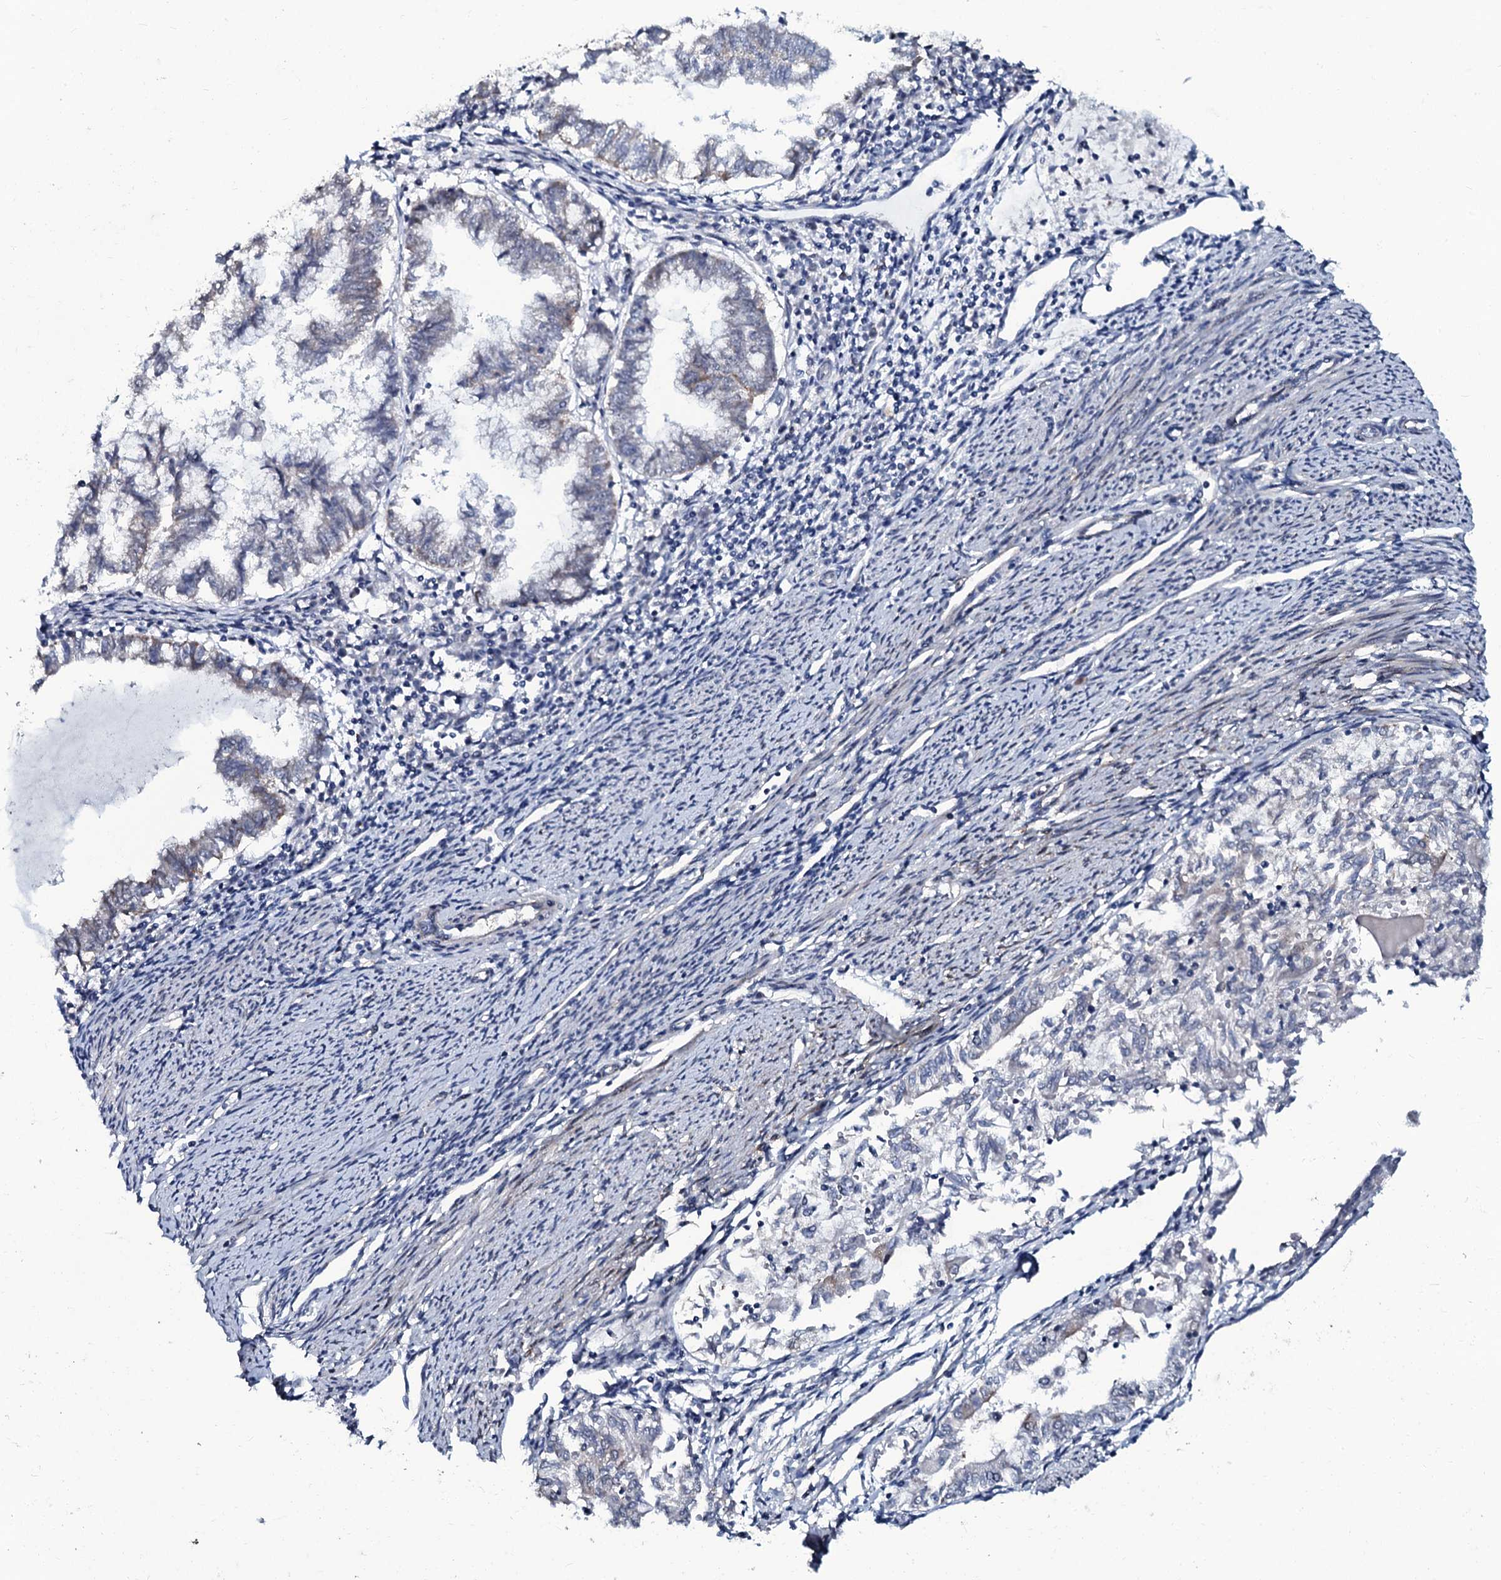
{"staining": {"intensity": "negative", "quantity": "none", "location": "none"}, "tissue": "endometrial cancer", "cell_type": "Tumor cells", "image_type": "cancer", "snomed": [{"axis": "morphology", "description": "Adenocarcinoma, NOS"}, {"axis": "topography", "description": "Endometrium"}], "caption": "A high-resolution micrograph shows IHC staining of endometrial cancer, which shows no significant staining in tumor cells.", "gene": "WIPF3", "patient": {"sex": "female", "age": 79}}